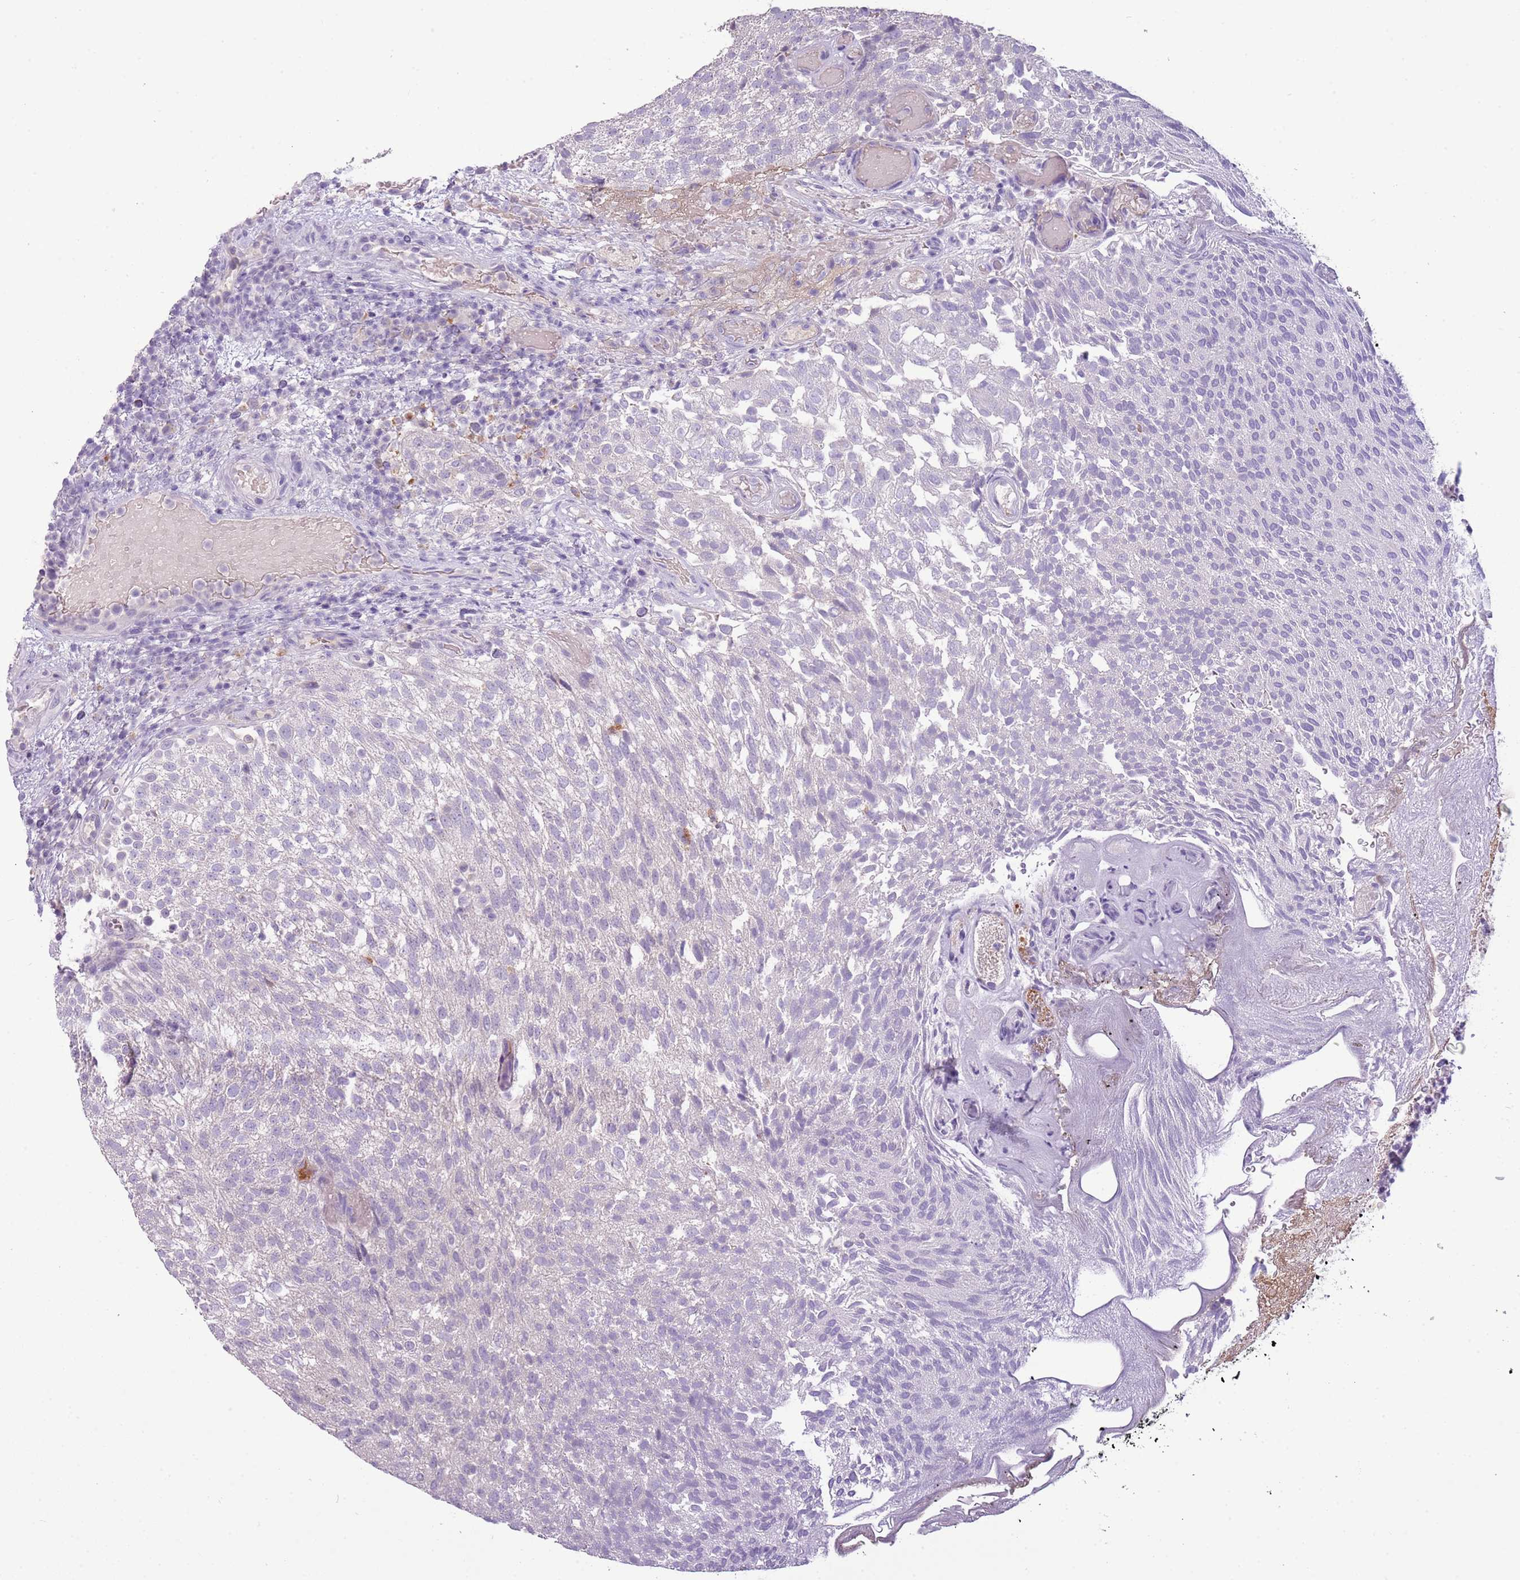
{"staining": {"intensity": "negative", "quantity": "none", "location": "none"}, "tissue": "urothelial cancer", "cell_type": "Tumor cells", "image_type": "cancer", "snomed": [{"axis": "morphology", "description": "Urothelial carcinoma, Low grade"}, {"axis": "topography", "description": "Urinary bladder"}], "caption": "The image displays no staining of tumor cells in low-grade urothelial carcinoma.", "gene": "SCAMP5", "patient": {"sex": "male", "age": 78}}